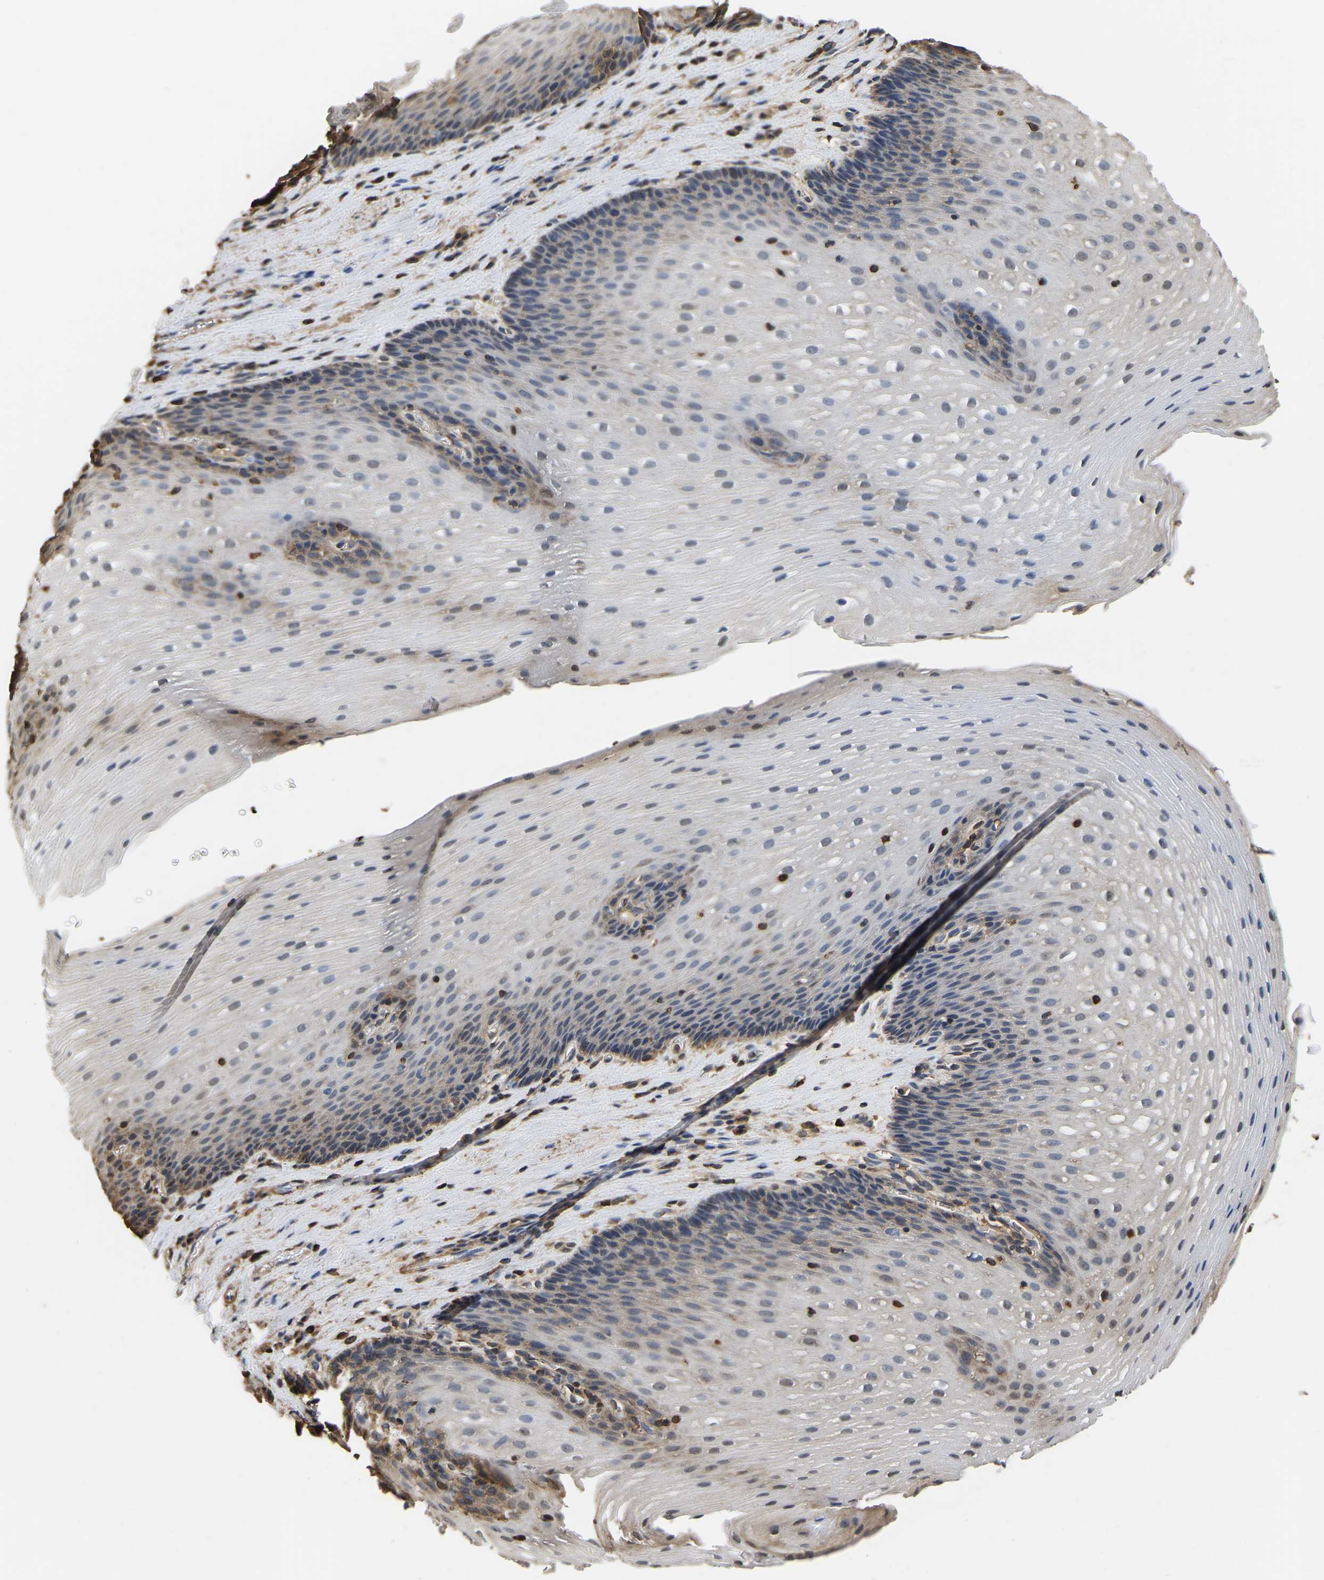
{"staining": {"intensity": "moderate", "quantity": "<25%", "location": "cytoplasmic/membranous"}, "tissue": "esophagus", "cell_type": "Squamous epithelial cells", "image_type": "normal", "snomed": [{"axis": "morphology", "description": "Normal tissue, NOS"}, {"axis": "topography", "description": "Esophagus"}], "caption": "Immunohistochemistry (IHC) micrograph of normal human esophagus stained for a protein (brown), which shows low levels of moderate cytoplasmic/membranous expression in approximately <25% of squamous epithelial cells.", "gene": "LDHB", "patient": {"sex": "male", "age": 48}}